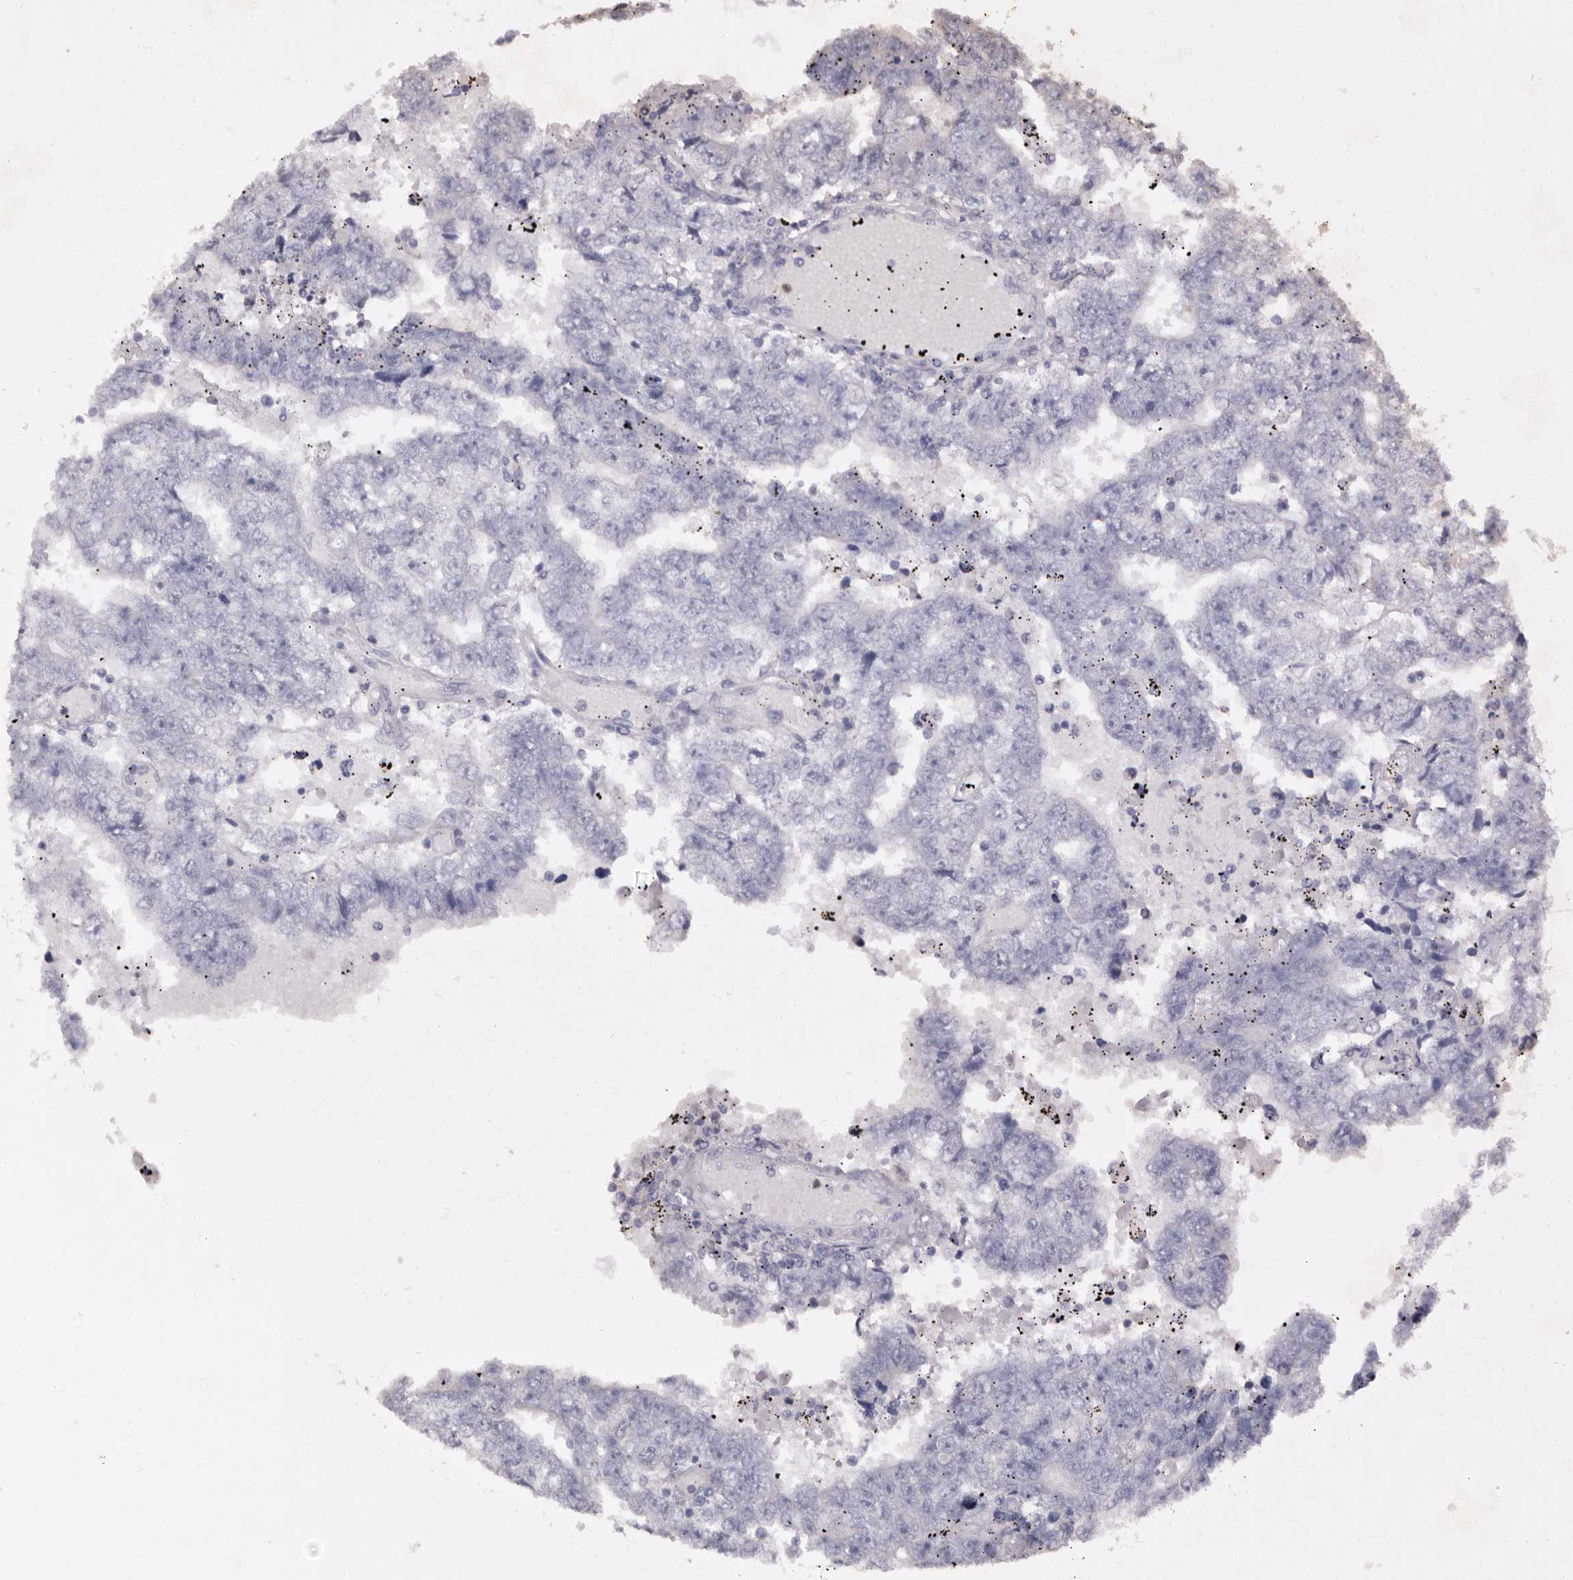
{"staining": {"intensity": "negative", "quantity": "none", "location": "none"}, "tissue": "testis cancer", "cell_type": "Tumor cells", "image_type": "cancer", "snomed": [{"axis": "morphology", "description": "Carcinoma, Embryonal, NOS"}, {"axis": "topography", "description": "Testis"}], "caption": "IHC image of testis cancer stained for a protein (brown), which demonstrates no staining in tumor cells. Brightfield microscopy of IHC stained with DAB (brown) and hematoxylin (blue), captured at high magnification.", "gene": "DNPH1", "patient": {"sex": "male", "age": 25}}